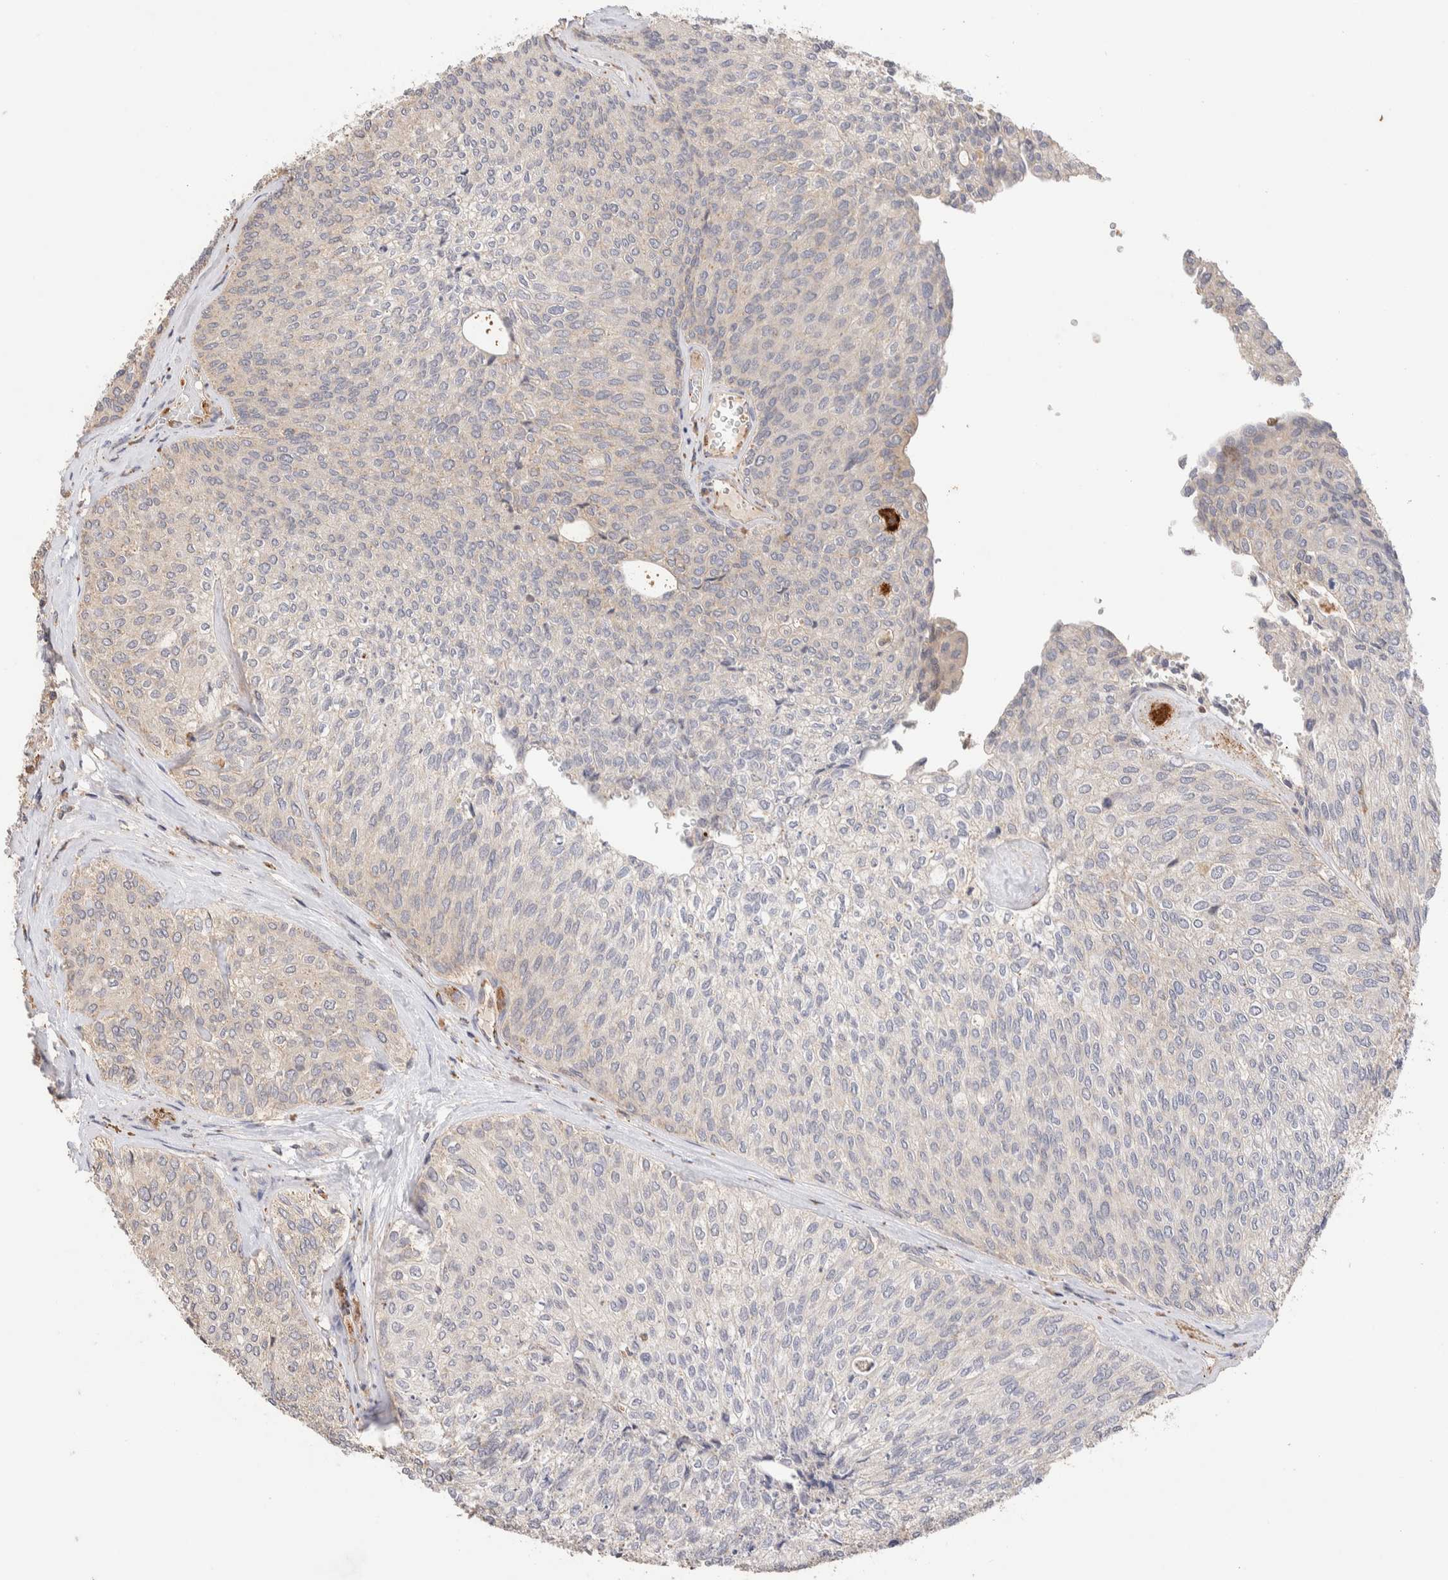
{"staining": {"intensity": "negative", "quantity": "none", "location": "none"}, "tissue": "urothelial cancer", "cell_type": "Tumor cells", "image_type": "cancer", "snomed": [{"axis": "morphology", "description": "Urothelial carcinoma, Low grade"}, {"axis": "topography", "description": "Urinary bladder"}], "caption": "High power microscopy histopathology image of an immunohistochemistry micrograph of low-grade urothelial carcinoma, revealing no significant staining in tumor cells. The staining was performed using DAB (3,3'-diaminobenzidine) to visualize the protein expression in brown, while the nuclei were stained in blue with hematoxylin (Magnification: 20x).", "gene": "NSMAF", "patient": {"sex": "female", "age": 79}}